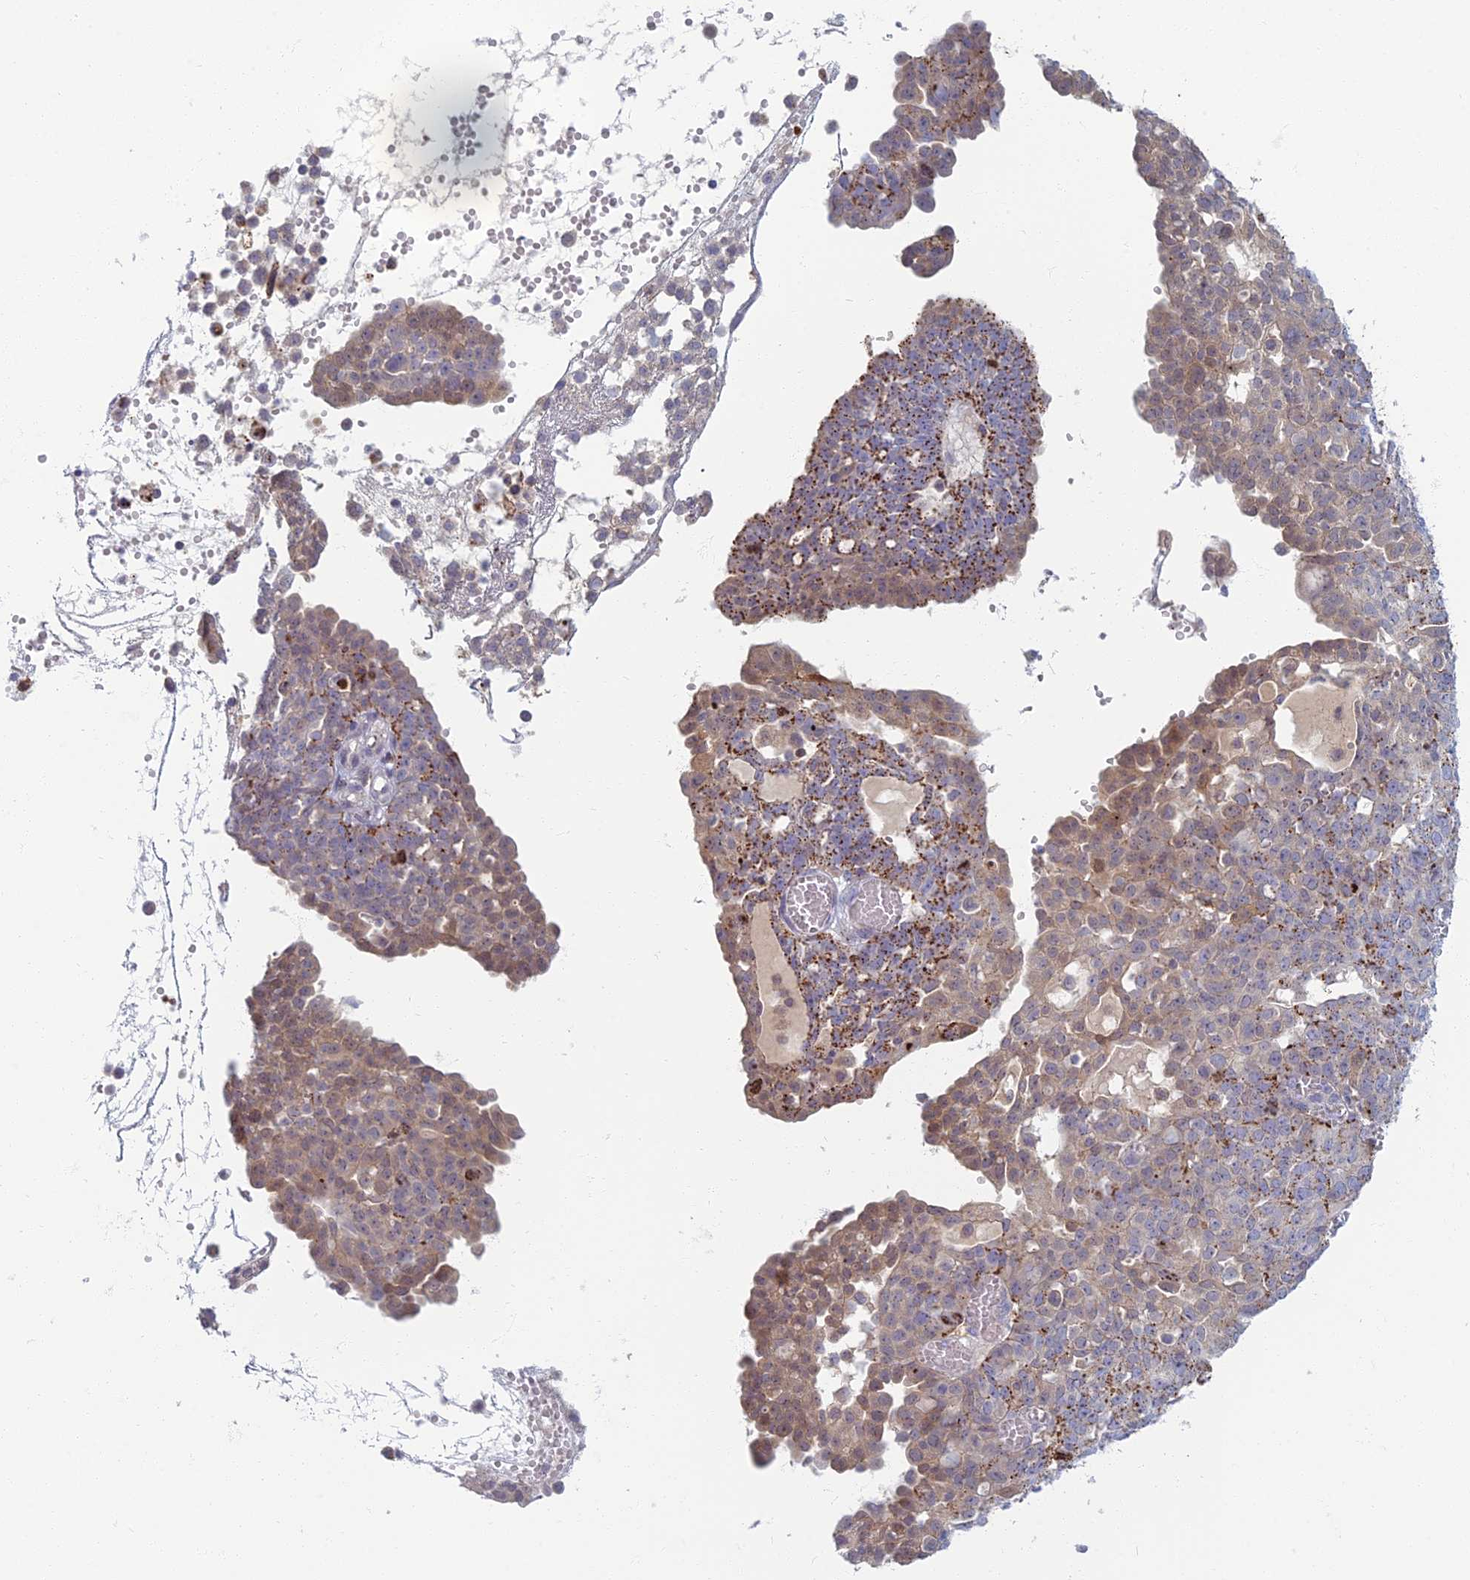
{"staining": {"intensity": "strong", "quantity": "25%-75%", "location": "cytoplasmic/membranous"}, "tissue": "ovarian cancer", "cell_type": "Tumor cells", "image_type": "cancer", "snomed": [{"axis": "morphology", "description": "Cystadenocarcinoma, serous, NOS"}, {"axis": "topography", "description": "Soft tissue"}, {"axis": "topography", "description": "Ovary"}], "caption": "An immunohistochemistry histopathology image of tumor tissue is shown. Protein staining in brown shows strong cytoplasmic/membranous positivity in ovarian cancer (serous cystadenocarcinoma) within tumor cells.", "gene": "CHMP4B", "patient": {"sex": "female", "age": 57}}